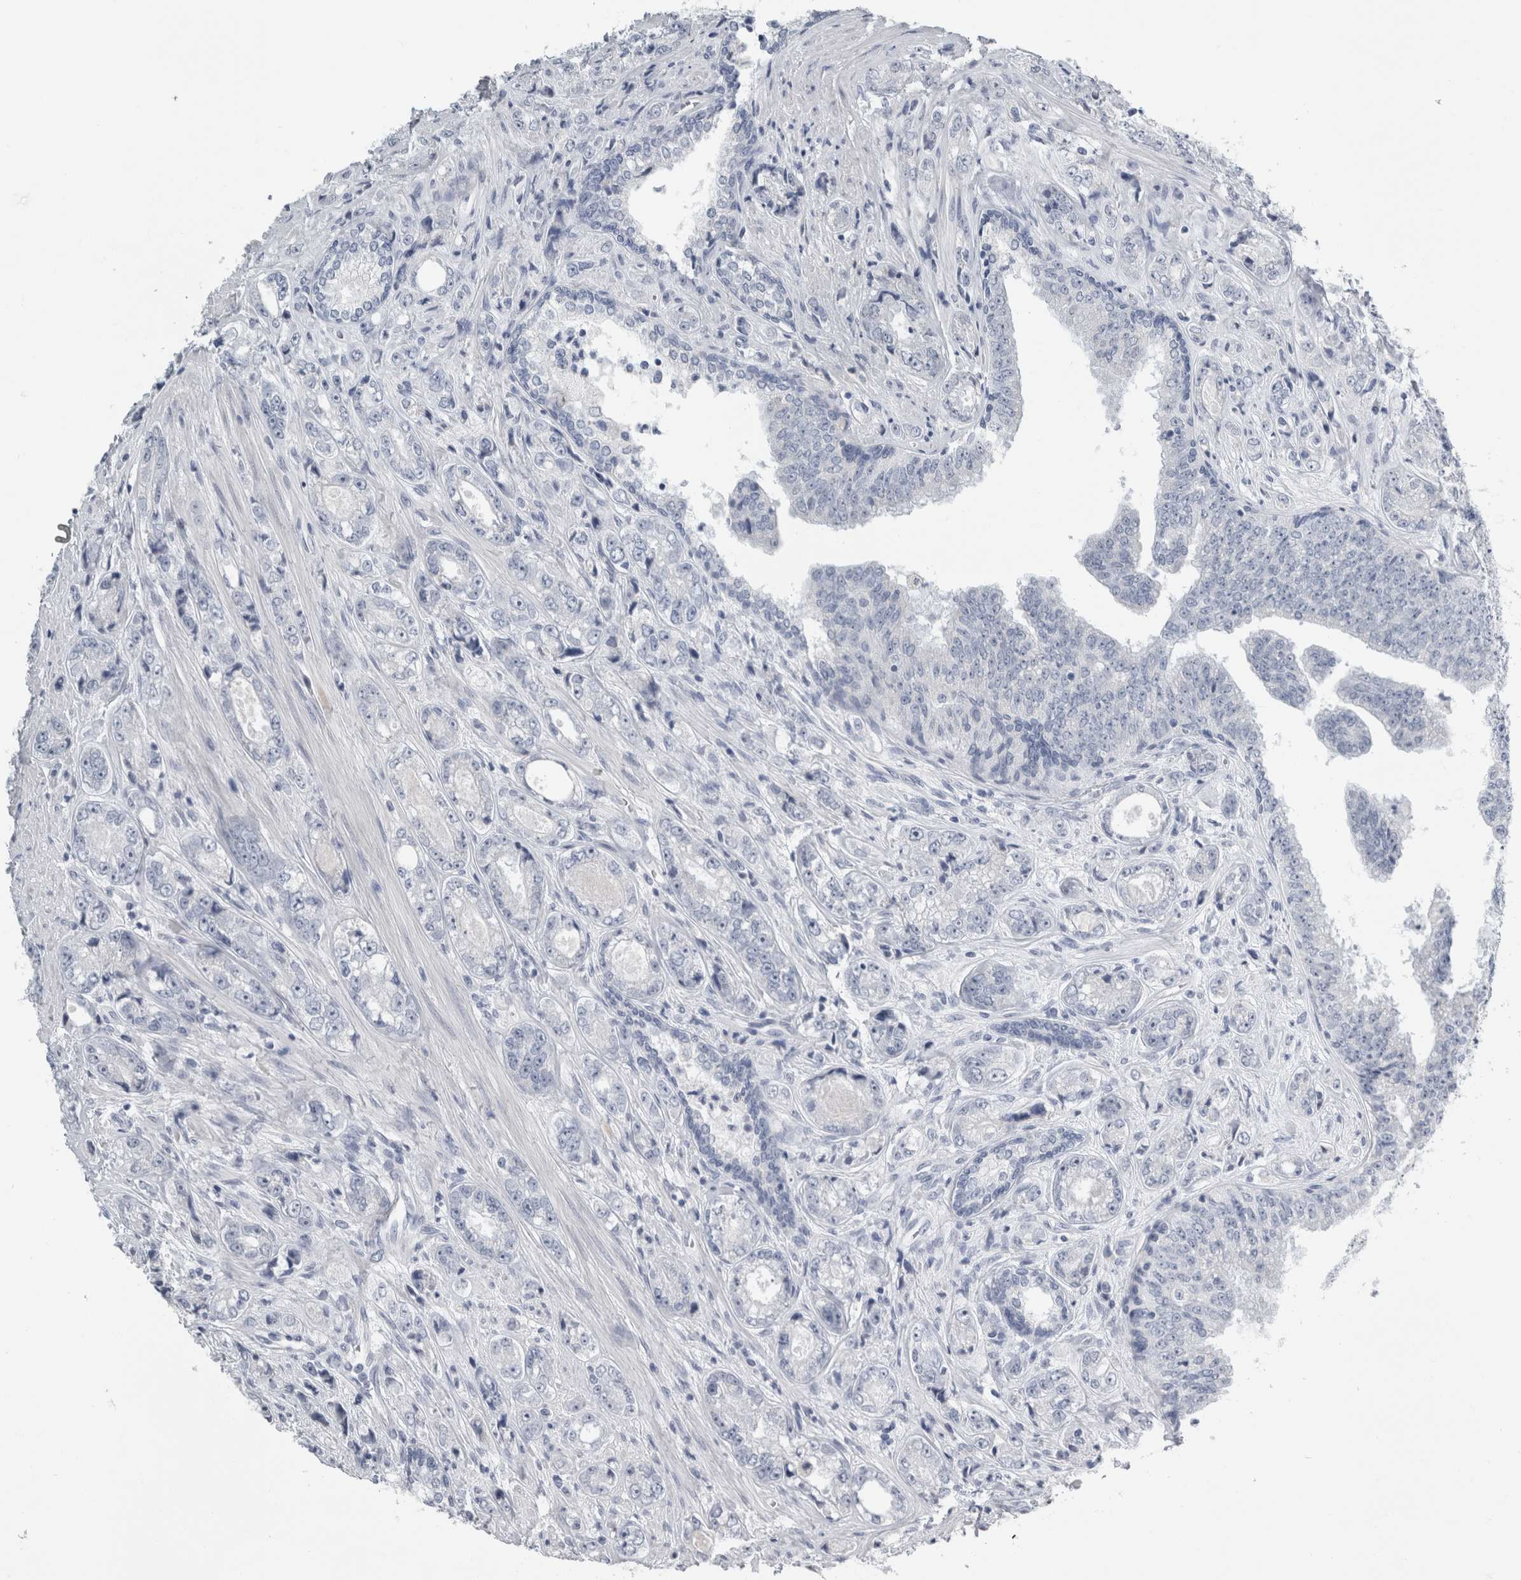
{"staining": {"intensity": "negative", "quantity": "none", "location": "none"}, "tissue": "prostate cancer", "cell_type": "Tumor cells", "image_type": "cancer", "snomed": [{"axis": "morphology", "description": "Adenocarcinoma, High grade"}, {"axis": "topography", "description": "Prostate"}], "caption": "A micrograph of human prostate cancer (adenocarcinoma (high-grade)) is negative for staining in tumor cells.", "gene": "FXYD7", "patient": {"sex": "male", "age": 61}}